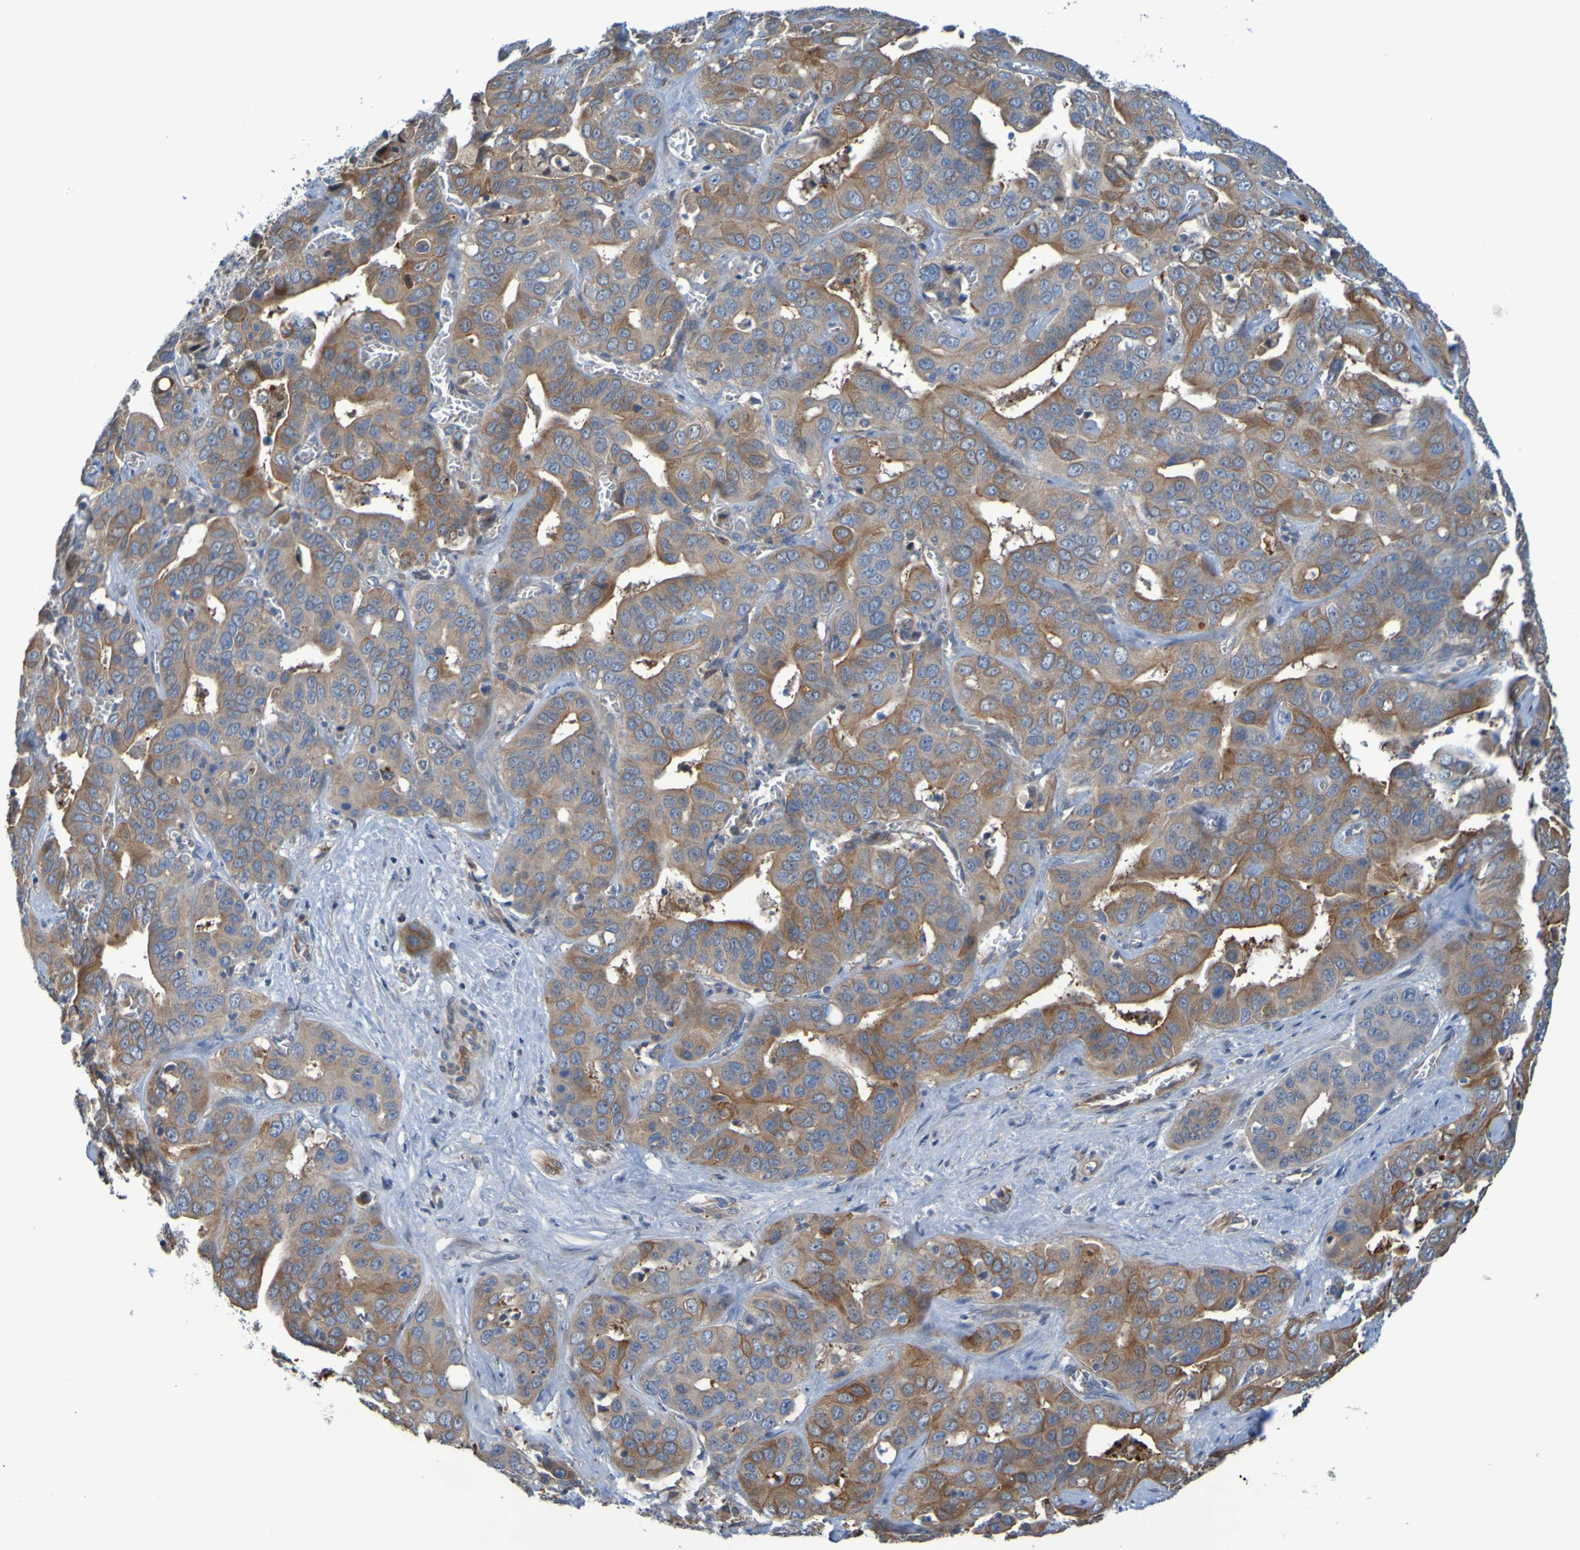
{"staining": {"intensity": "moderate", "quantity": ">75%", "location": "cytoplasmic/membranous"}, "tissue": "liver cancer", "cell_type": "Tumor cells", "image_type": "cancer", "snomed": [{"axis": "morphology", "description": "Cholangiocarcinoma"}, {"axis": "topography", "description": "Liver"}], "caption": "The immunohistochemical stain labels moderate cytoplasmic/membranous expression in tumor cells of liver cholangiocarcinoma tissue. (DAB (3,3'-diaminobenzidine) = brown stain, brightfield microscopy at high magnification).", "gene": "NPRL3", "patient": {"sex": "female", "age": 52}}